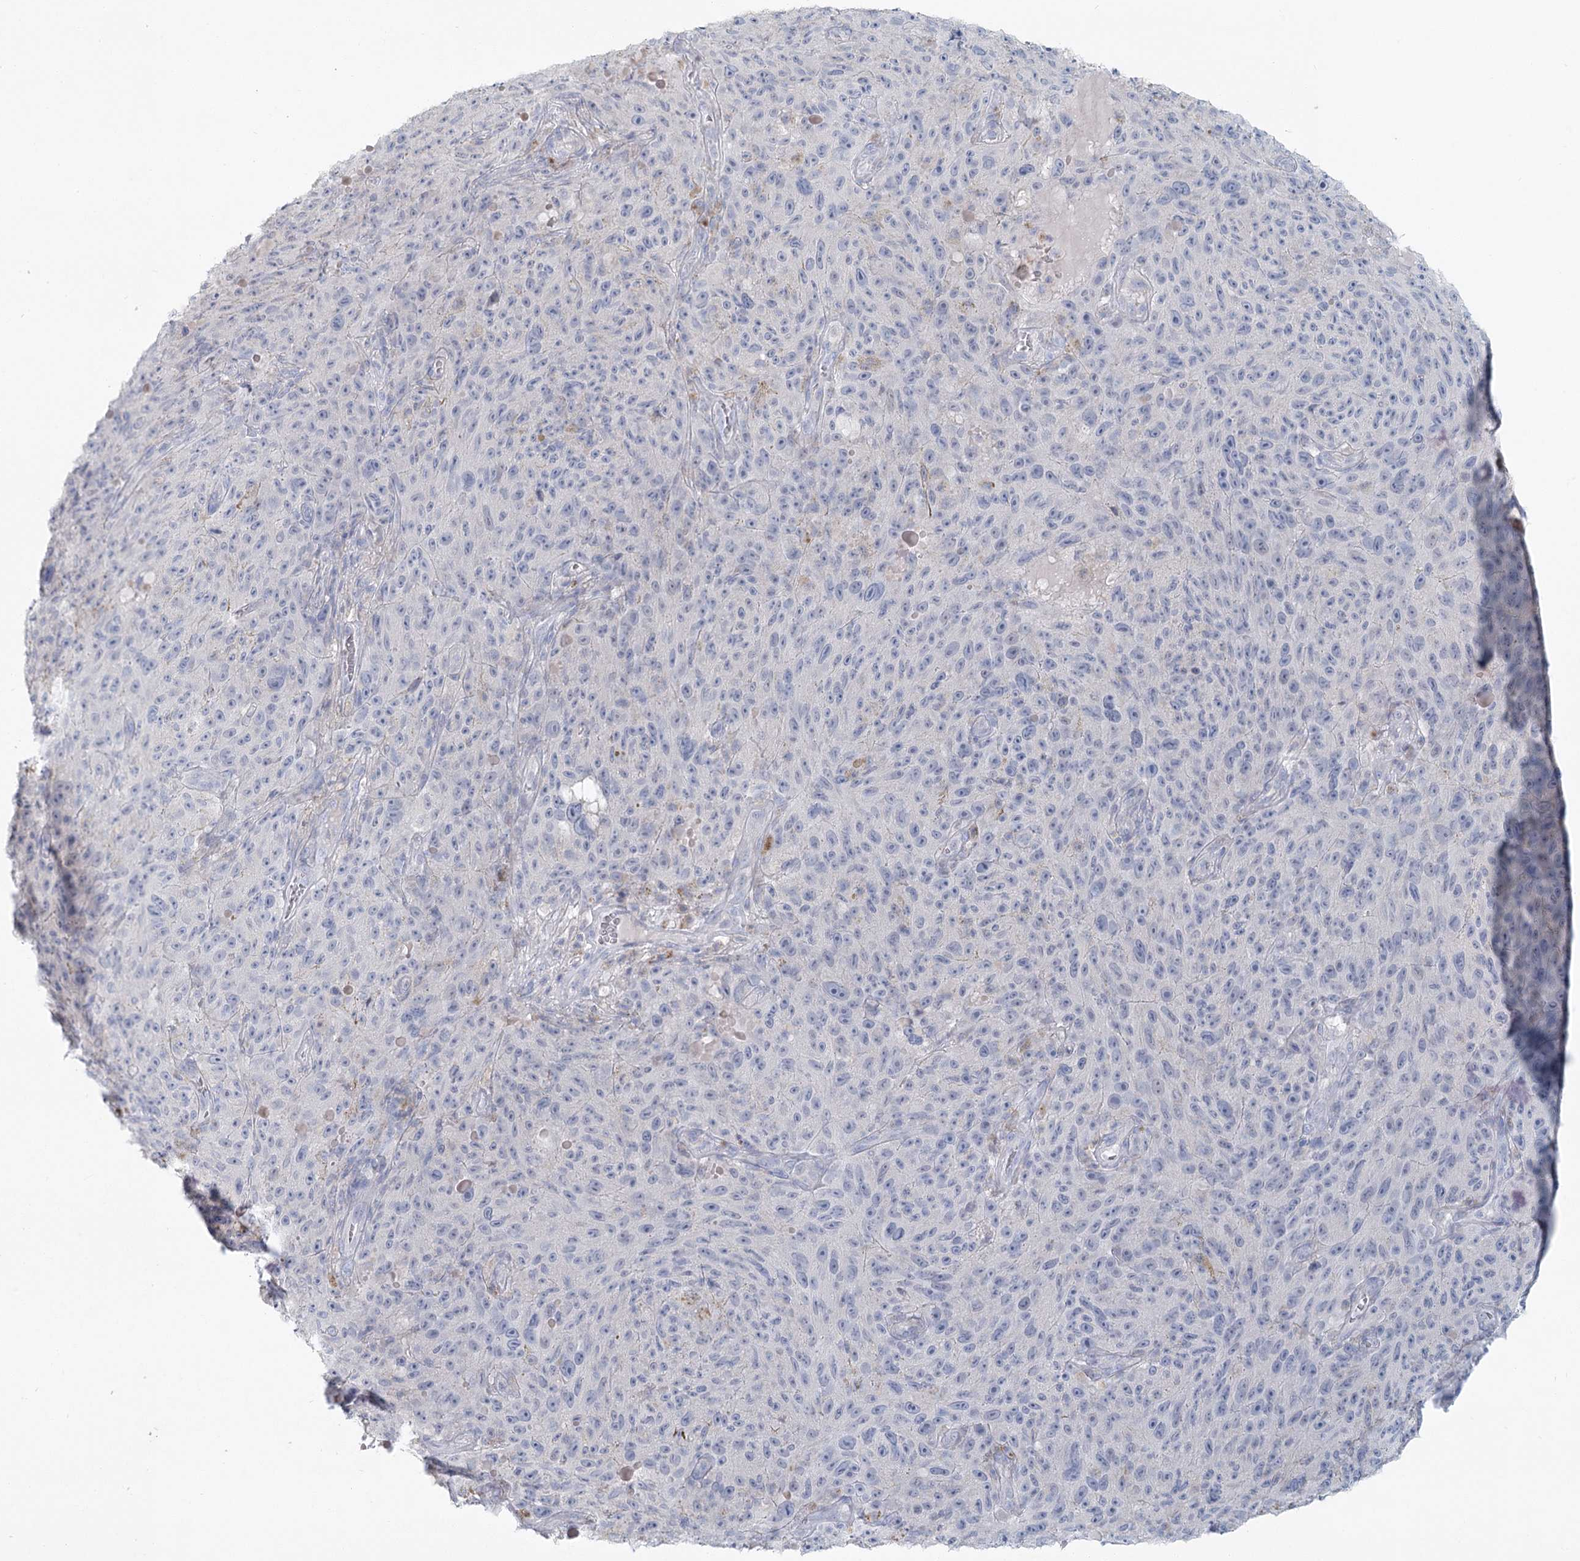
{"staining": {"intensity": "negative", "quantity": "none", "location": "none"}, "tissue": "melanoma", "cell_type": "Tumor cells", "image_type": "cancer", "snomed": [{"axis": "morphology", "description": "Malignant melanoma, NOS"}, {"axis": "topography", "description": "Skin"}], "caption": "This is an immunohistochemistry micrograph of human malignant melanoma. There is no expression in tumor cells.", "gene": "LRP2BP", "patient": {"sex": "female", "age": 82}}